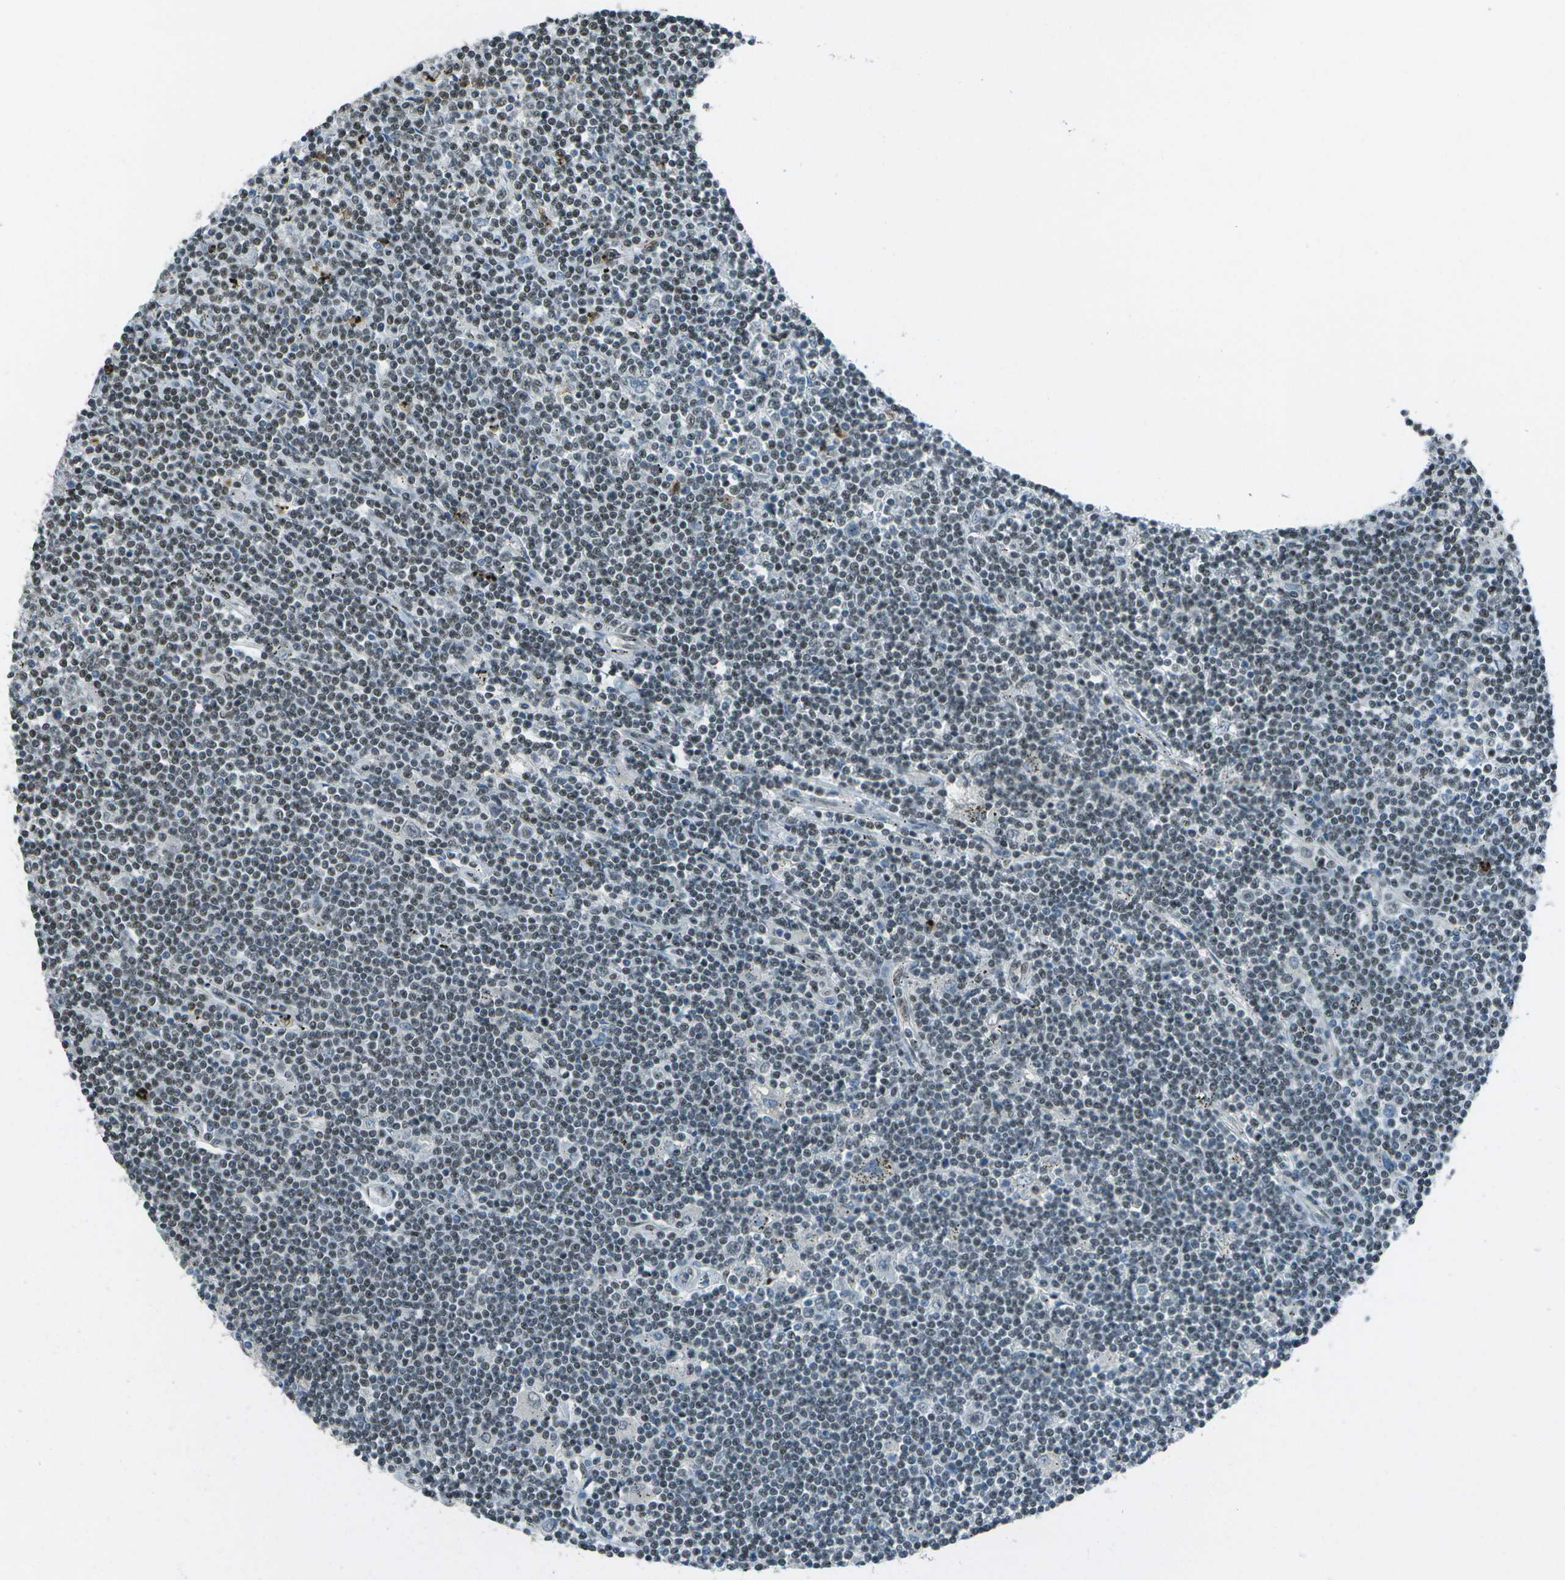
{"staining": {"intensity": "weak", "quantity": ">75%", "location": "nuclear"}, "tissue": "lymphoma", "cell_type": "Tumor cells", "image_type": "cancer", "snomed": [{"axis": "morphology", "description": "Malignant lymphoma, non-Hodgkin's type, Low grade"}, {"axis": "topography", "description": "Spleen"}], "caption": "Tumor cells demonstrate low levels of weak nuclear expression in about >75% of cells in lymphoma.", "gene": "DEPDC1", "patient": {"sex": "male", "age": 76}}